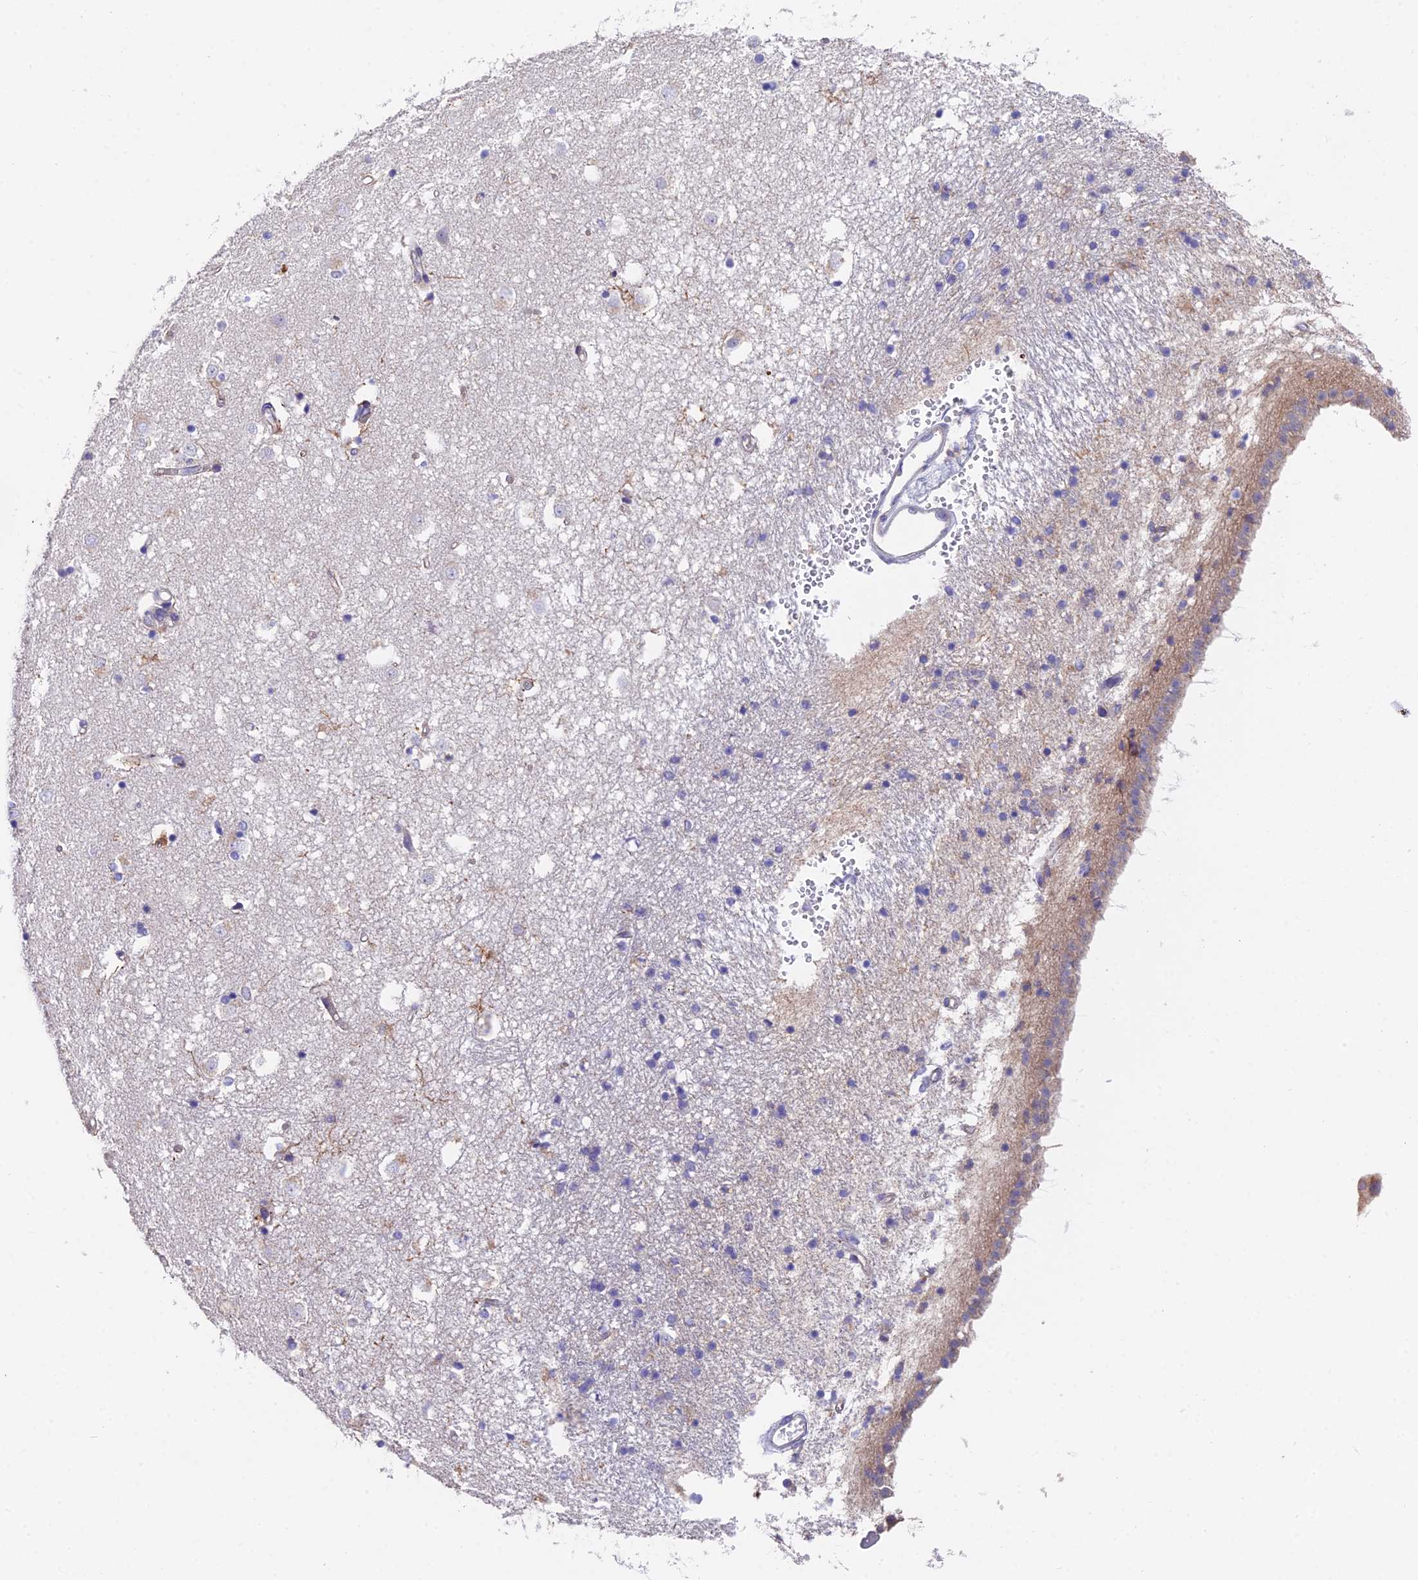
{"staining": {"intensity": "negative", "quantity": "none", "location": "none"}, "tissue": "caudate", "cell_type": "Glial cells", "image_type": "normal", "snomed": [{"axis": "morphology", "description": "Normal tissue, NOS"}, {"axis": "topography", "description": "Lateral ventricle wall"}], "caption": "Glial cells show no significant protein positivity in unremarkable caudate. Nuclei are stained in blue.", "gene": "FAM168B", "patient": {"sex": "male", "age": 45}}